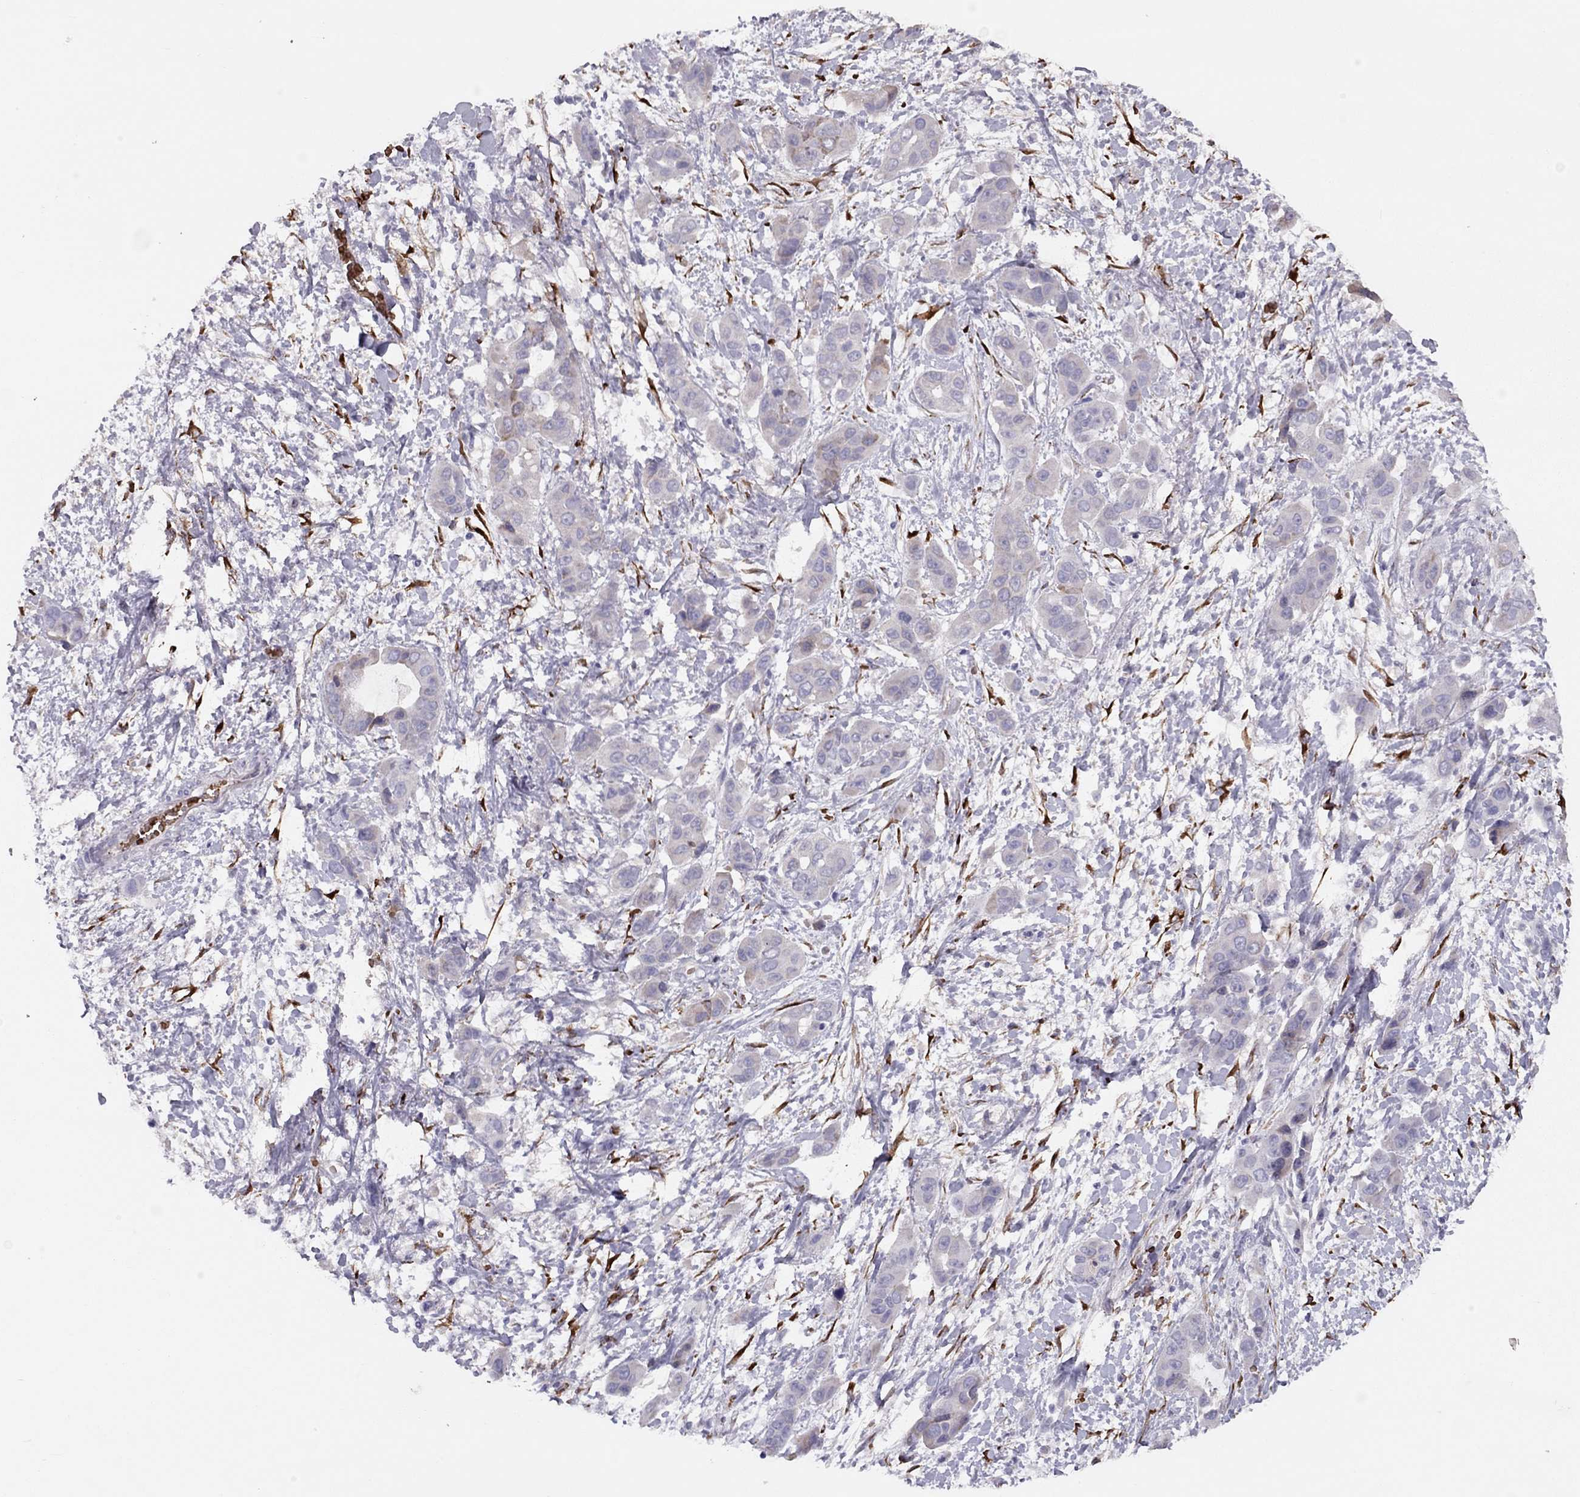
{"staining": {"intensity": "negative", "quantity": "none", "location": "none"}, "tissue": "liver cancer", "cell_type": "Tumor cells", "image_type": "cancer", "snomed": [{"axis": "morphology", "description": "Cholangiocarcinoma"}, {"axis": "topography", "description": "Liver"}], "caption": "Liver cancer (cholangiocarcinoma) was stained to show a protein in brown. There is no significant expression in tumor cells. (Brightfield microscopy of DAB (3,3'-diaminobenzidine) immunohistochemistry (IHC) at high magnification).", "gene": "RHD", "patient": {"sex": "female", "age": 52}}